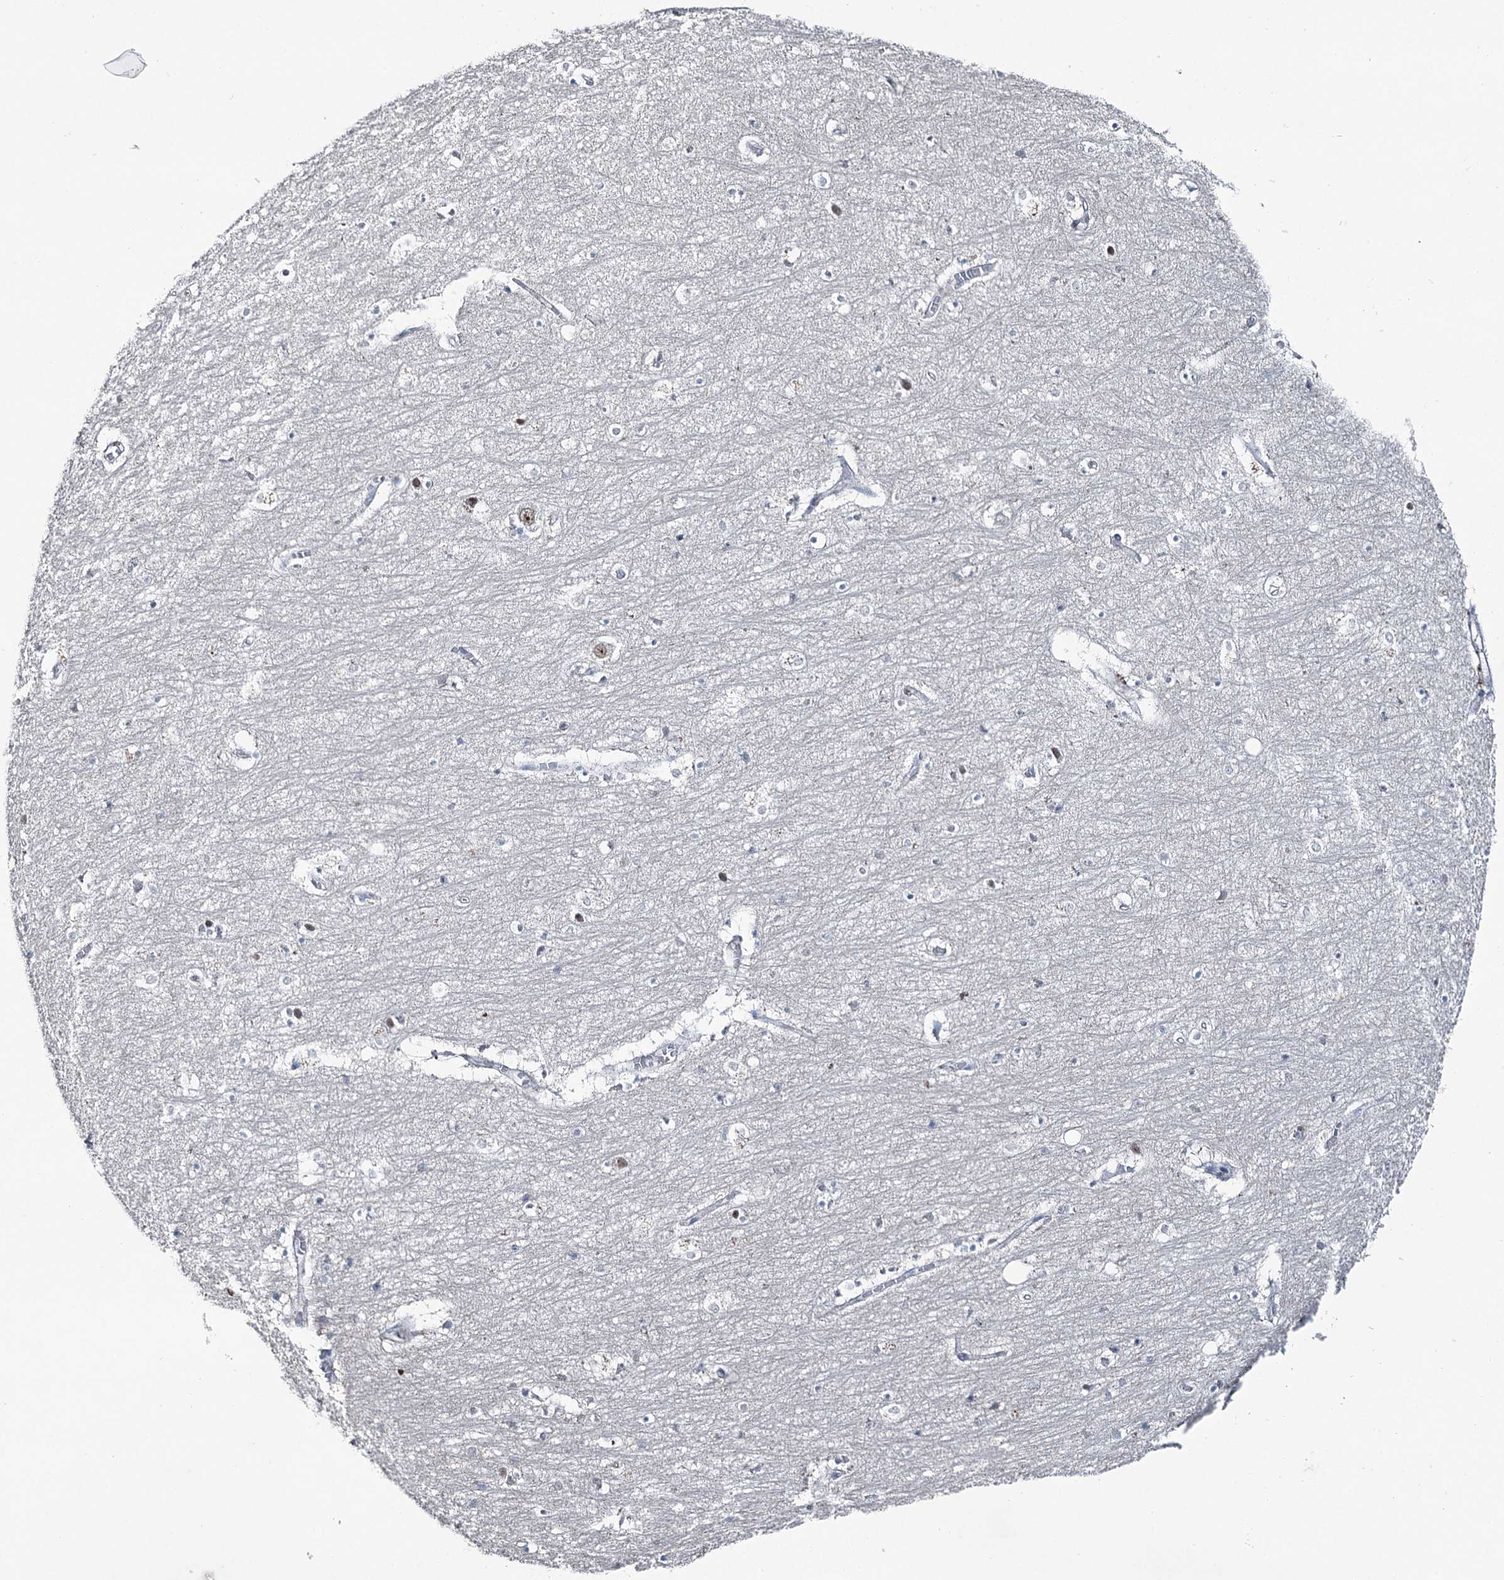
{"staining": {"intensity": "negative", "quantity": "none", "location": "none"}, "tissue": "hippocampus", "cell_type": "Glial cells", "image_type": "normal", "snomed": [{"axis": "morphology", "description": "Normal tissue, NOS"}, {"axis": "topography", "description": "Hippocampus"}], "caption": "This photomicrograph is of unremarkable hippocampus stained with immunohistochemistry to label a protein in brown with the nuclei are counter-stained blue. There is no expression in glial cells. (DAB immunohistochemistry, high magnification).", "gene": "FAM120B", "patient": {"sex": "female", "age": 64}}